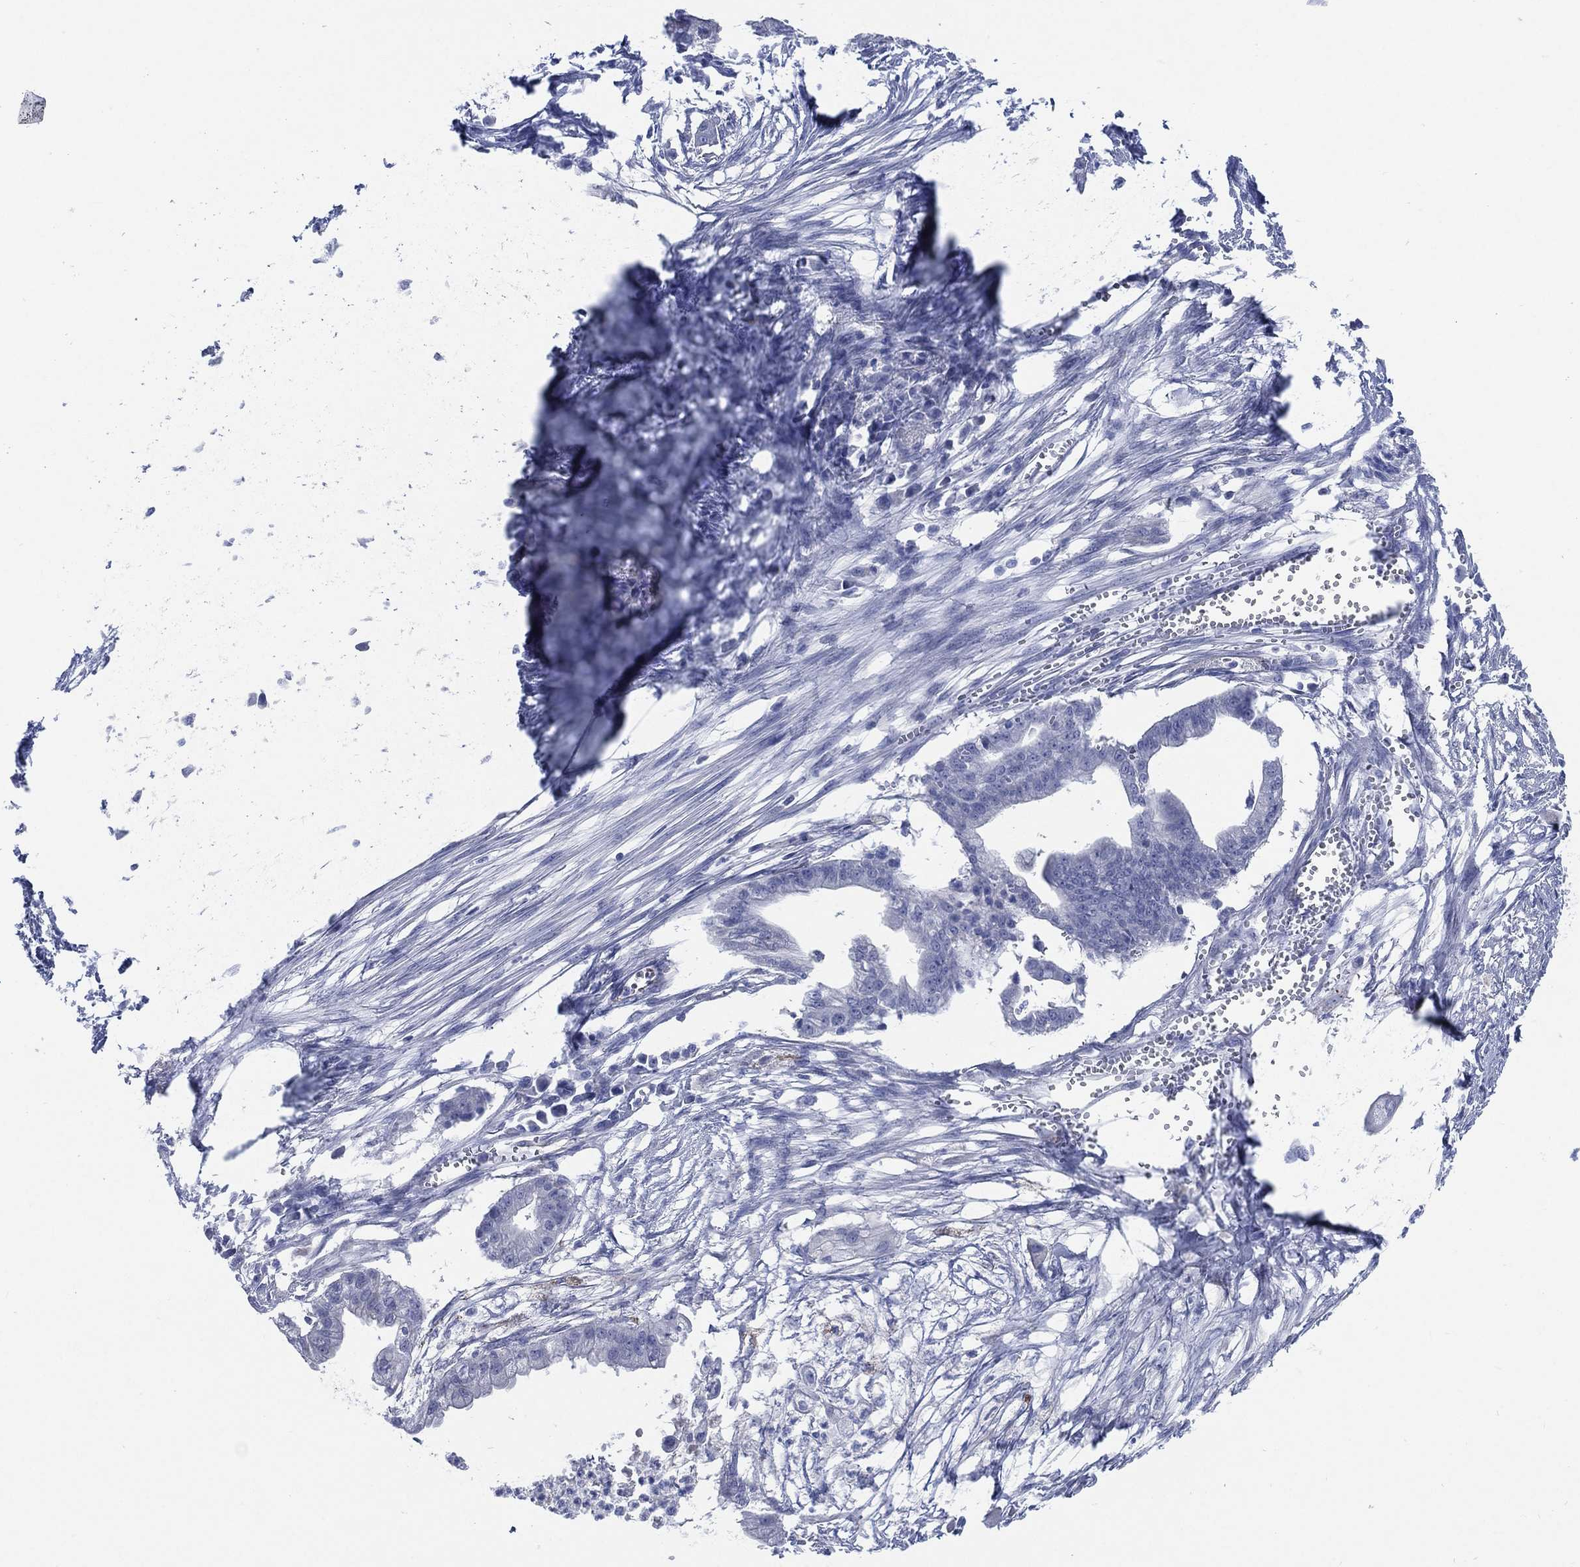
{"staining": {"intensity": "negative", "quantity": "none", "location": "none"}, "tissue": "pancreatic cancer", "cell_type": "Tumor cells", "image_type": "cancer", "snomed": [{"axis": "morphology", "description": "Normal tissue, NOS"}, {"axis": "morphology", "description": "Adenocarcinoma, NOS"}, {"axis": "topography", "description": "Pancreas"}], "caption": "Histopathology image shows no protein expression in tumor cells of pancreatic cancer tissue.", "gene": "C5orf46", "patient": {"sex": "female", "age": 58}}